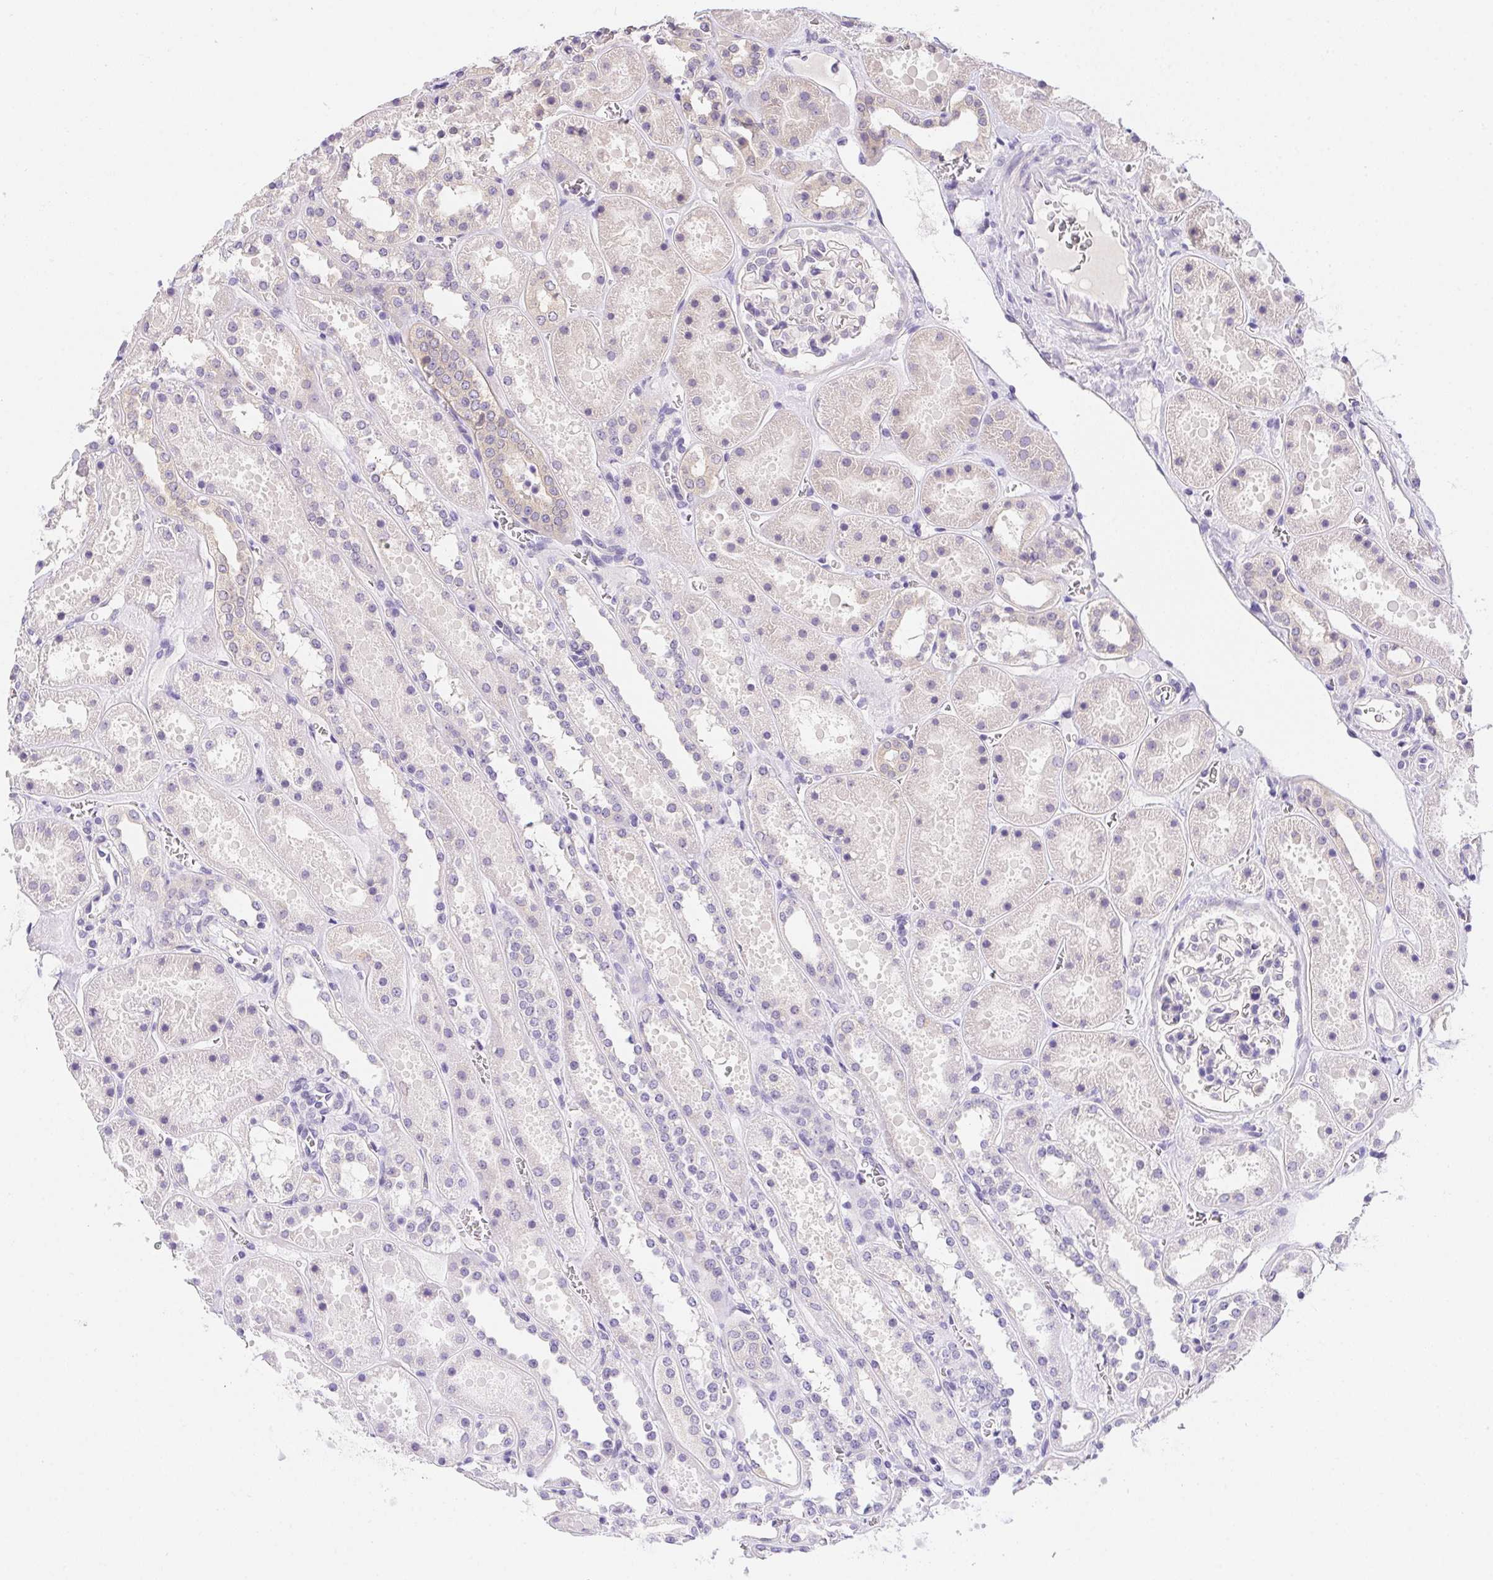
{"staining": {"intensity": "negative", "quantity": "none", "location": "none"}, "tissue": "kidney", "cell_type": "Cells in glomeruli", "image_type": "normal", "snomed": [{"axis": "morphology", "description": "Normal tissue, NOS"}, {"axis": "topography", "description": "Kidney"}], "caption": "Cells in glomeruli show no significant staining in benign kidney.", "gene": "PRKAA1", "patient": {"sex": "female", "age": 41}}